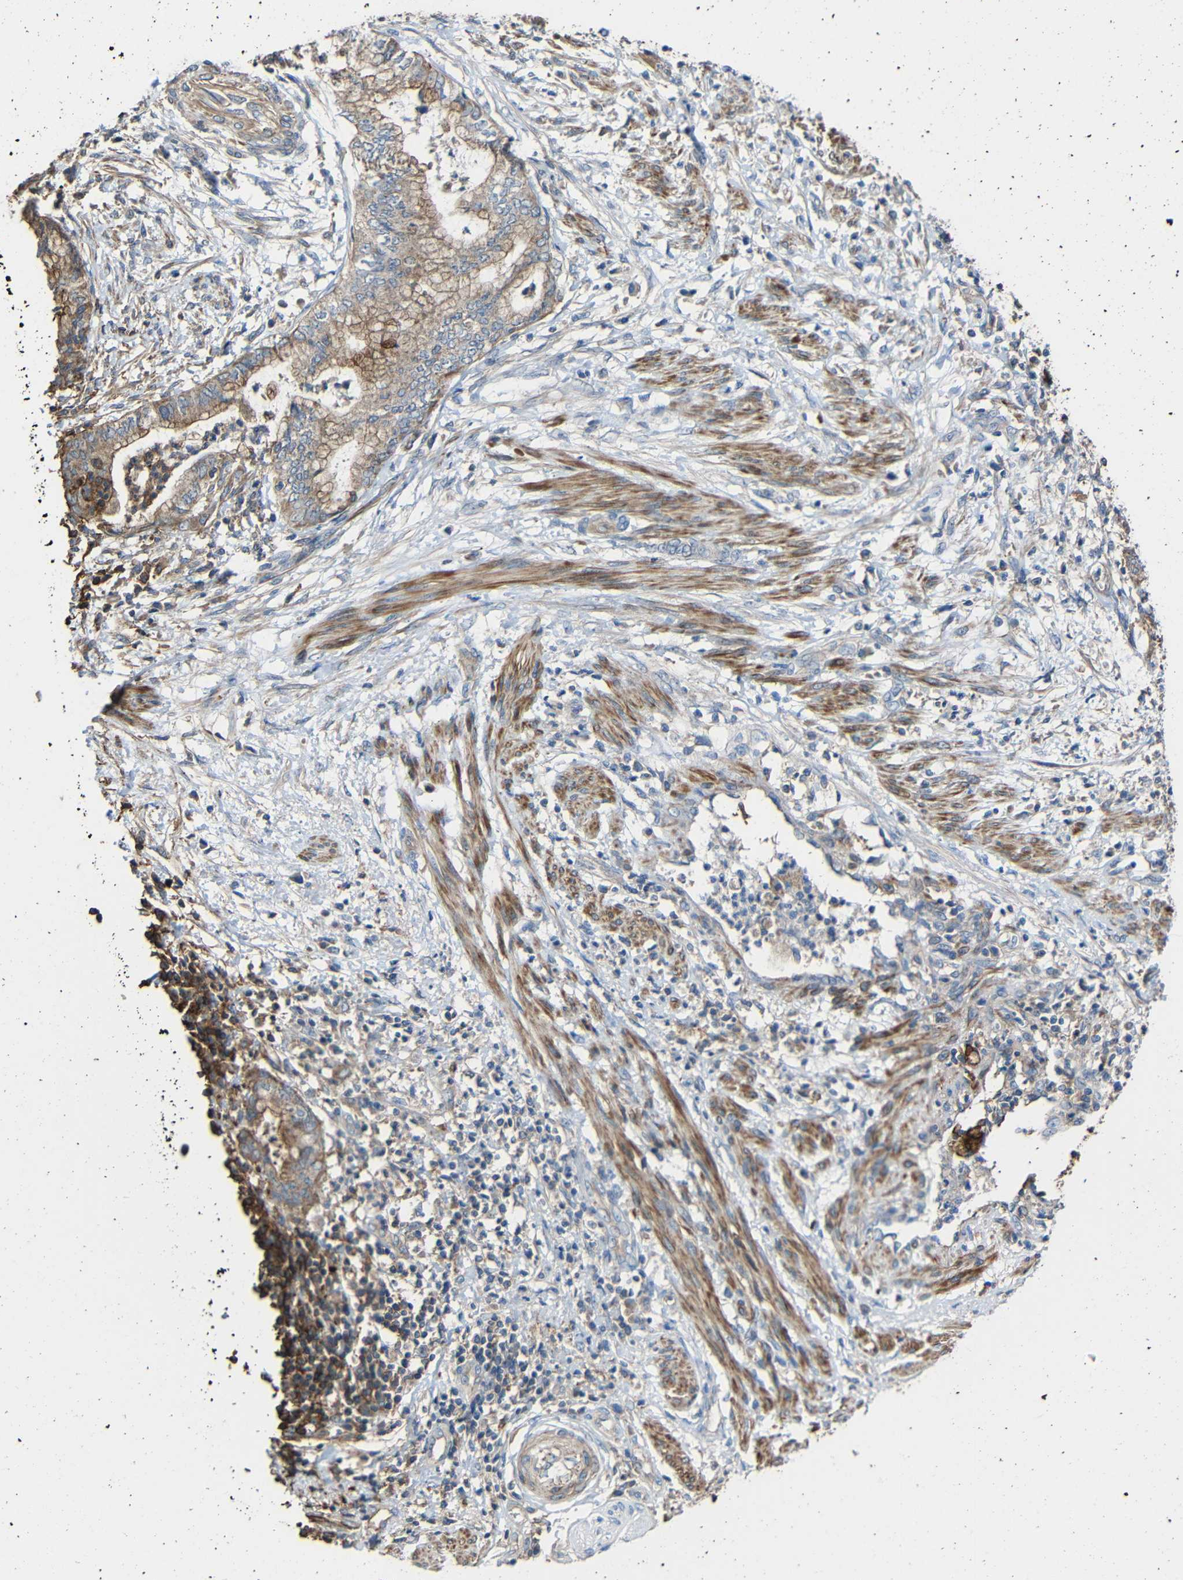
{"staining": {"intensity": "moderate", "quantity": ">75%", "location": "cytoplasmic/membranous"}, "tissue": "endometrial cancer", "cell_type": "Tumor cells", "image_type": "cancer", "snomed": [{"axis": "morphology", "description": "Necrosis, NOS"}, {"axis": "morphology", "description": "Adenocarcinoma, NOS"}, {"axis": "topography", "description": "Endometrium"}], "caption": "Immunohistochemical staining of adenocarcinoma (endometrial) displays moderate cytoplasmic/membranous protein staining in about >75% of tumor cells.", "gene": "RHOT2", "patient": {"sex": "female", "age": 79}}